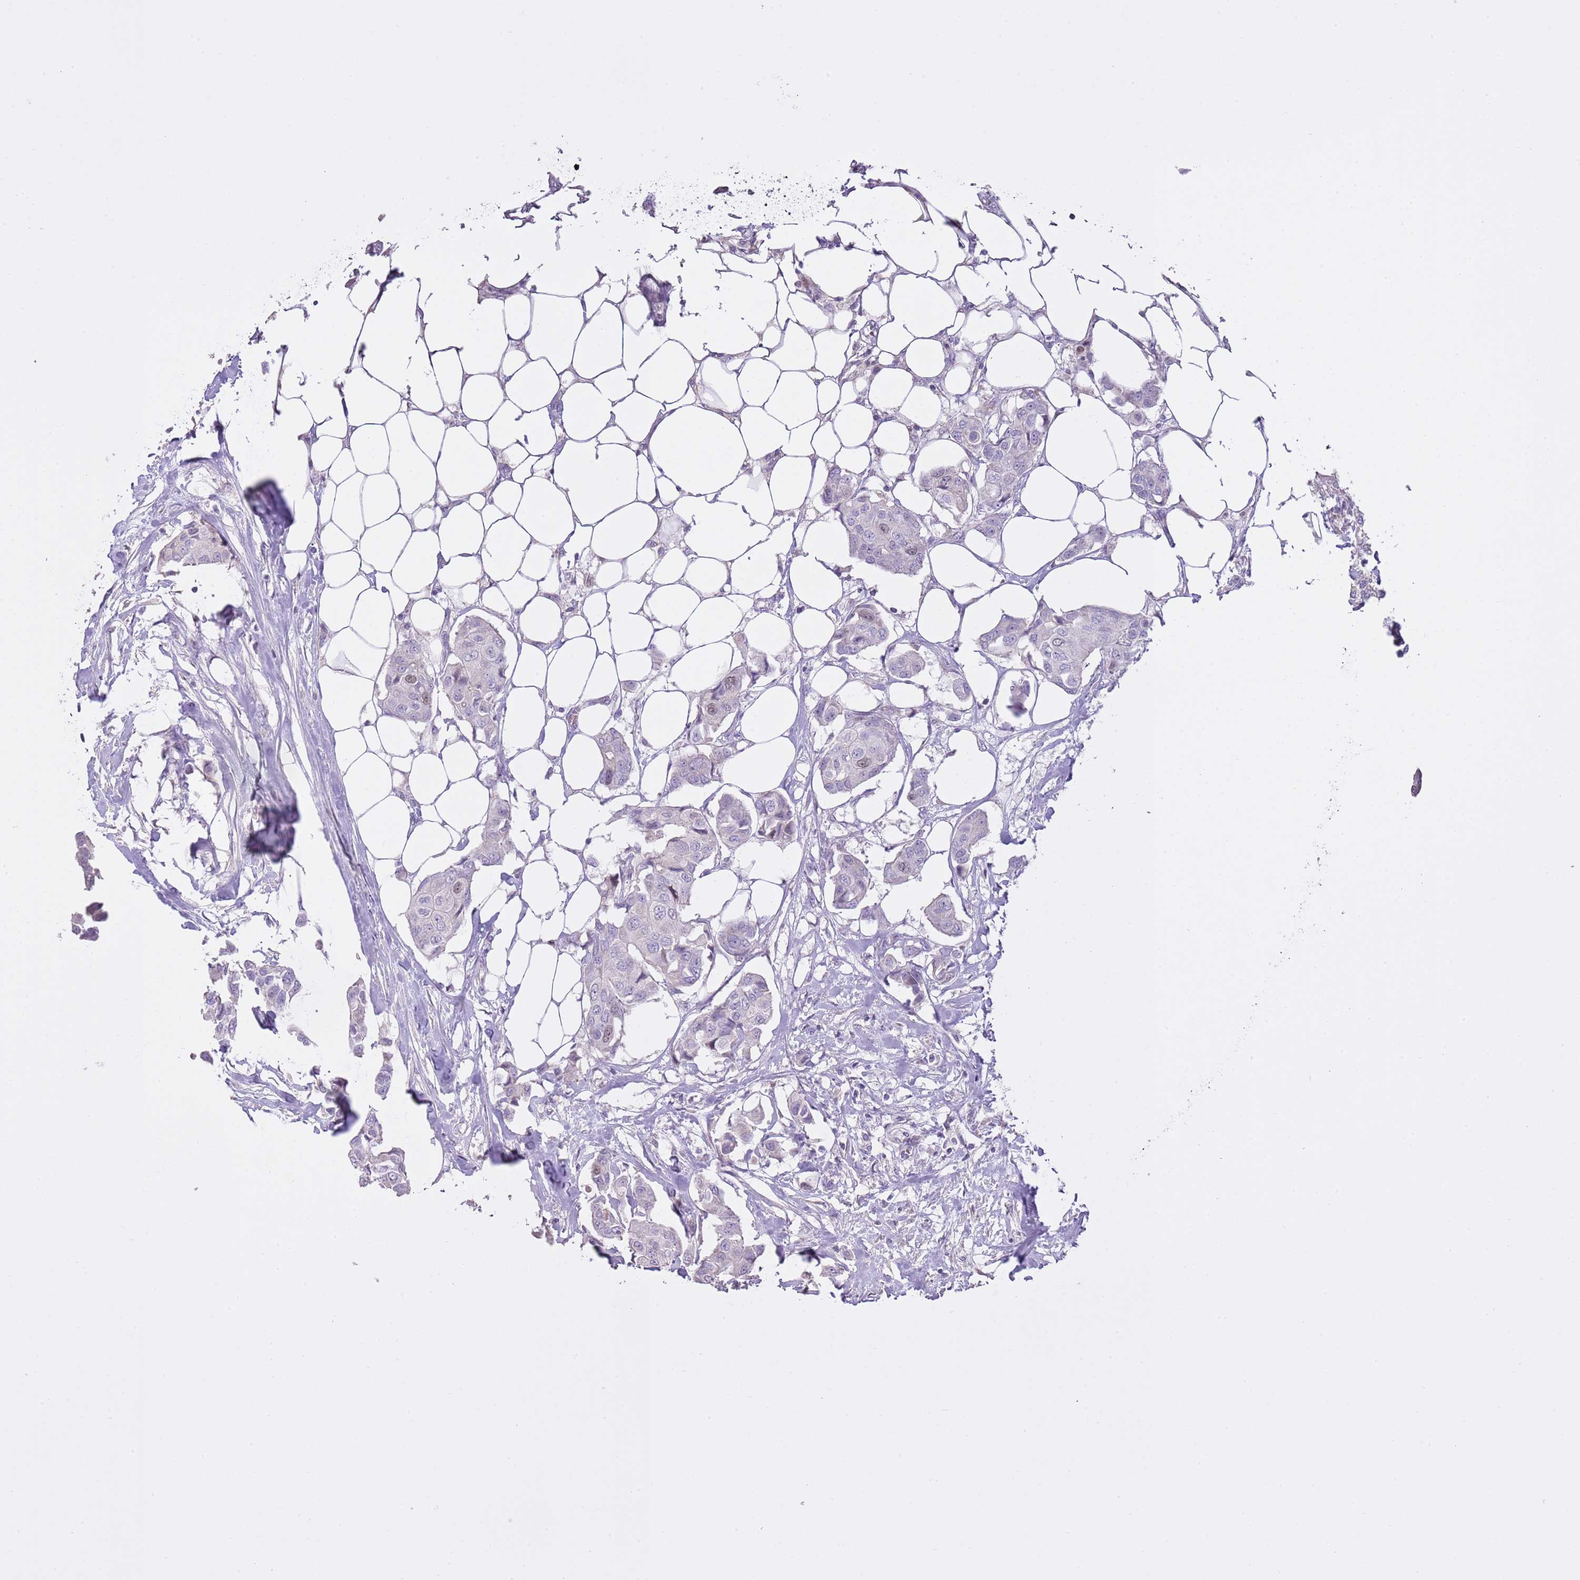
{"staining": {"intensity": "weak", "quantity": "<25%", "location": "nuclear"}, "tissue": "breast cancer", "cell_type": "Tumor cells", "image_type": "cancer", "snomed": [{"axis": "morphology", "description": "Duct carcinoma"}, {"axis": "topography", "description": "Breast"}, {"axis": "topography", "description": "Lymph node"}], "caption": "Tumor cells show no significant protein expression in breast cancer. (Stains: DAB (3,3'-diaminobenzidine) immunohistochemistry with hematoxylin counter stain, Microscopy: brightfield microscopy at high magnification).", "gene": "GMNN", "patient": {"sex": "female", "age": 80}}